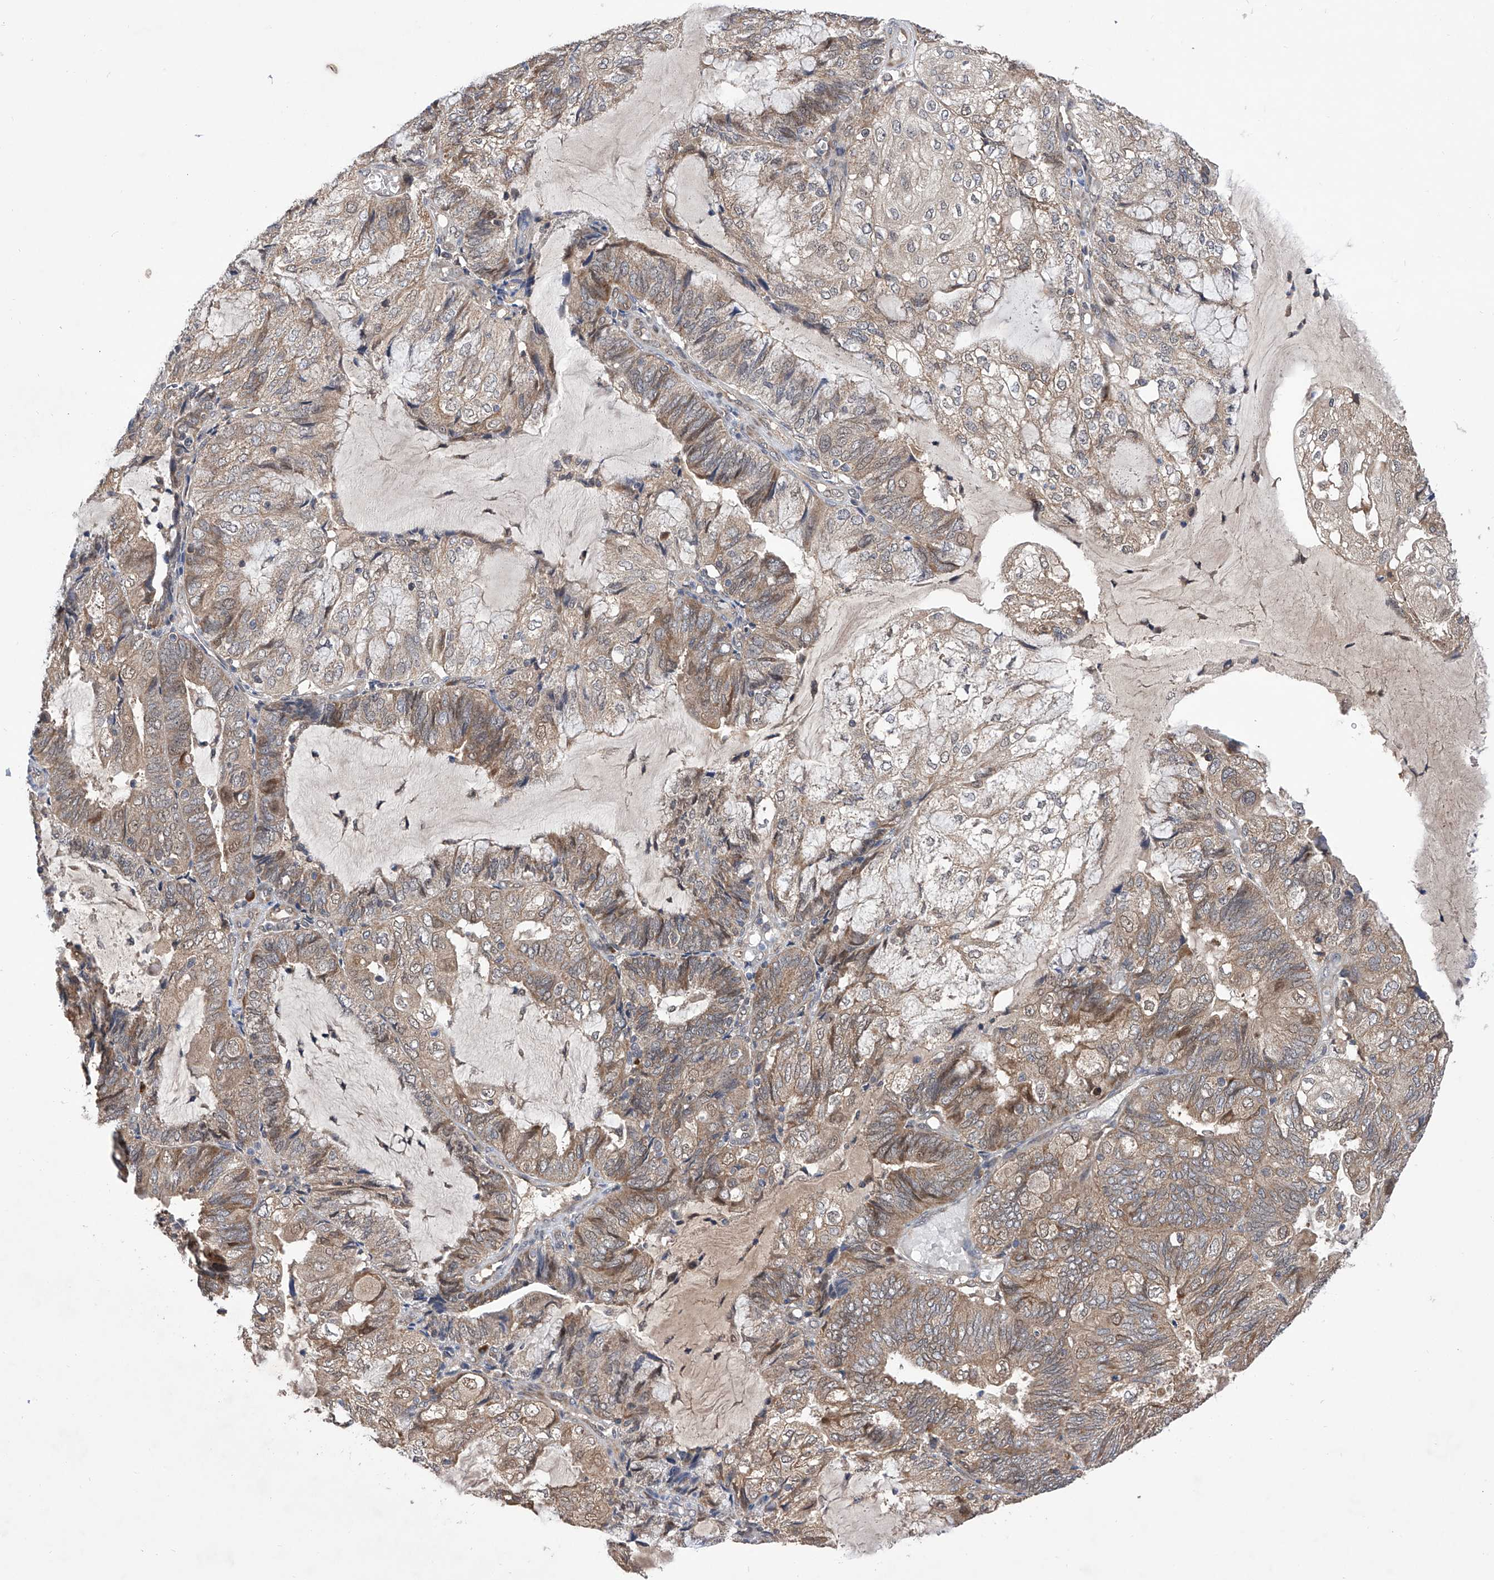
{"staining": {"intensity": "weak", "quantity": "25%-75%", "location": "cytoplasmic/membranous"}, "tissue": "endometrial cancer", "cell_type": "Tumor cells", "image_type": "cancer", "snomed": [{"axis": "morphology", "description": "Adenocarcinoma, NOS"}, {"axis": "topography", "description": "Endometrium"}], "caption": "Brown immunohistochemical staining in human endometrial adenocarcinoma exhibits weak cytoplasmic/membranous expression in approximately 25%-75% of tumor cells.", "gene": "USP45", "patient": {"sex": "female", "age": 81}}